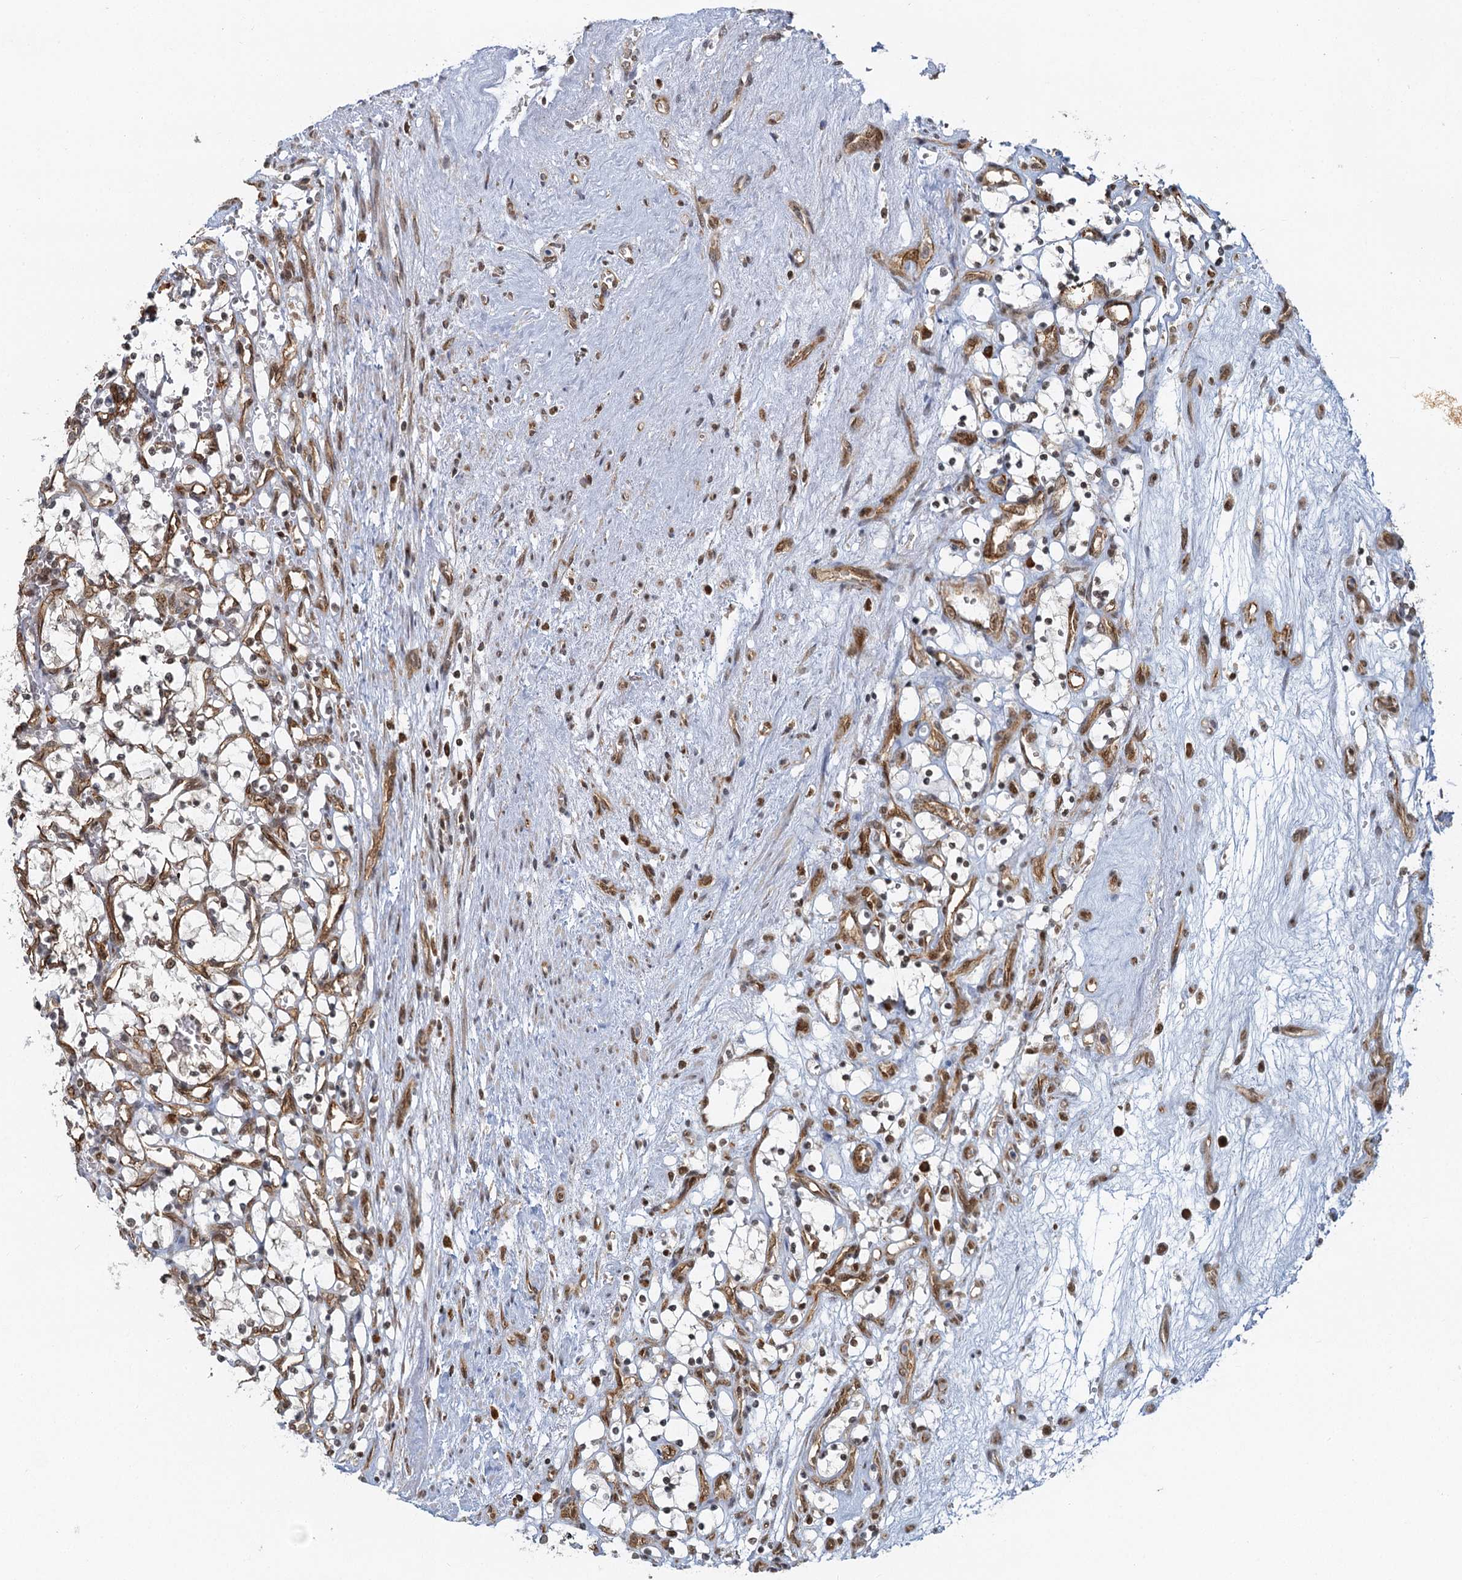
{"staining": {"intensity": "weak", "quantity": "<25%", "location": "nuclear"}, "tissue": "renal cancer", "cell_type": "Tumor cells", "image_type": "cancer", "snomed": [{"axis": "morphology", "description": "Adenocarcinoma, NOS"}, {"axis": "topography", "description": "Kidney"}], "caption": "Protein analysis of renal cancer (adenocarcinoma) reveals no significant positivity in tumor cells.", "gene": "GPATCH11", "patient": {"sex": "female", "age": 69}}